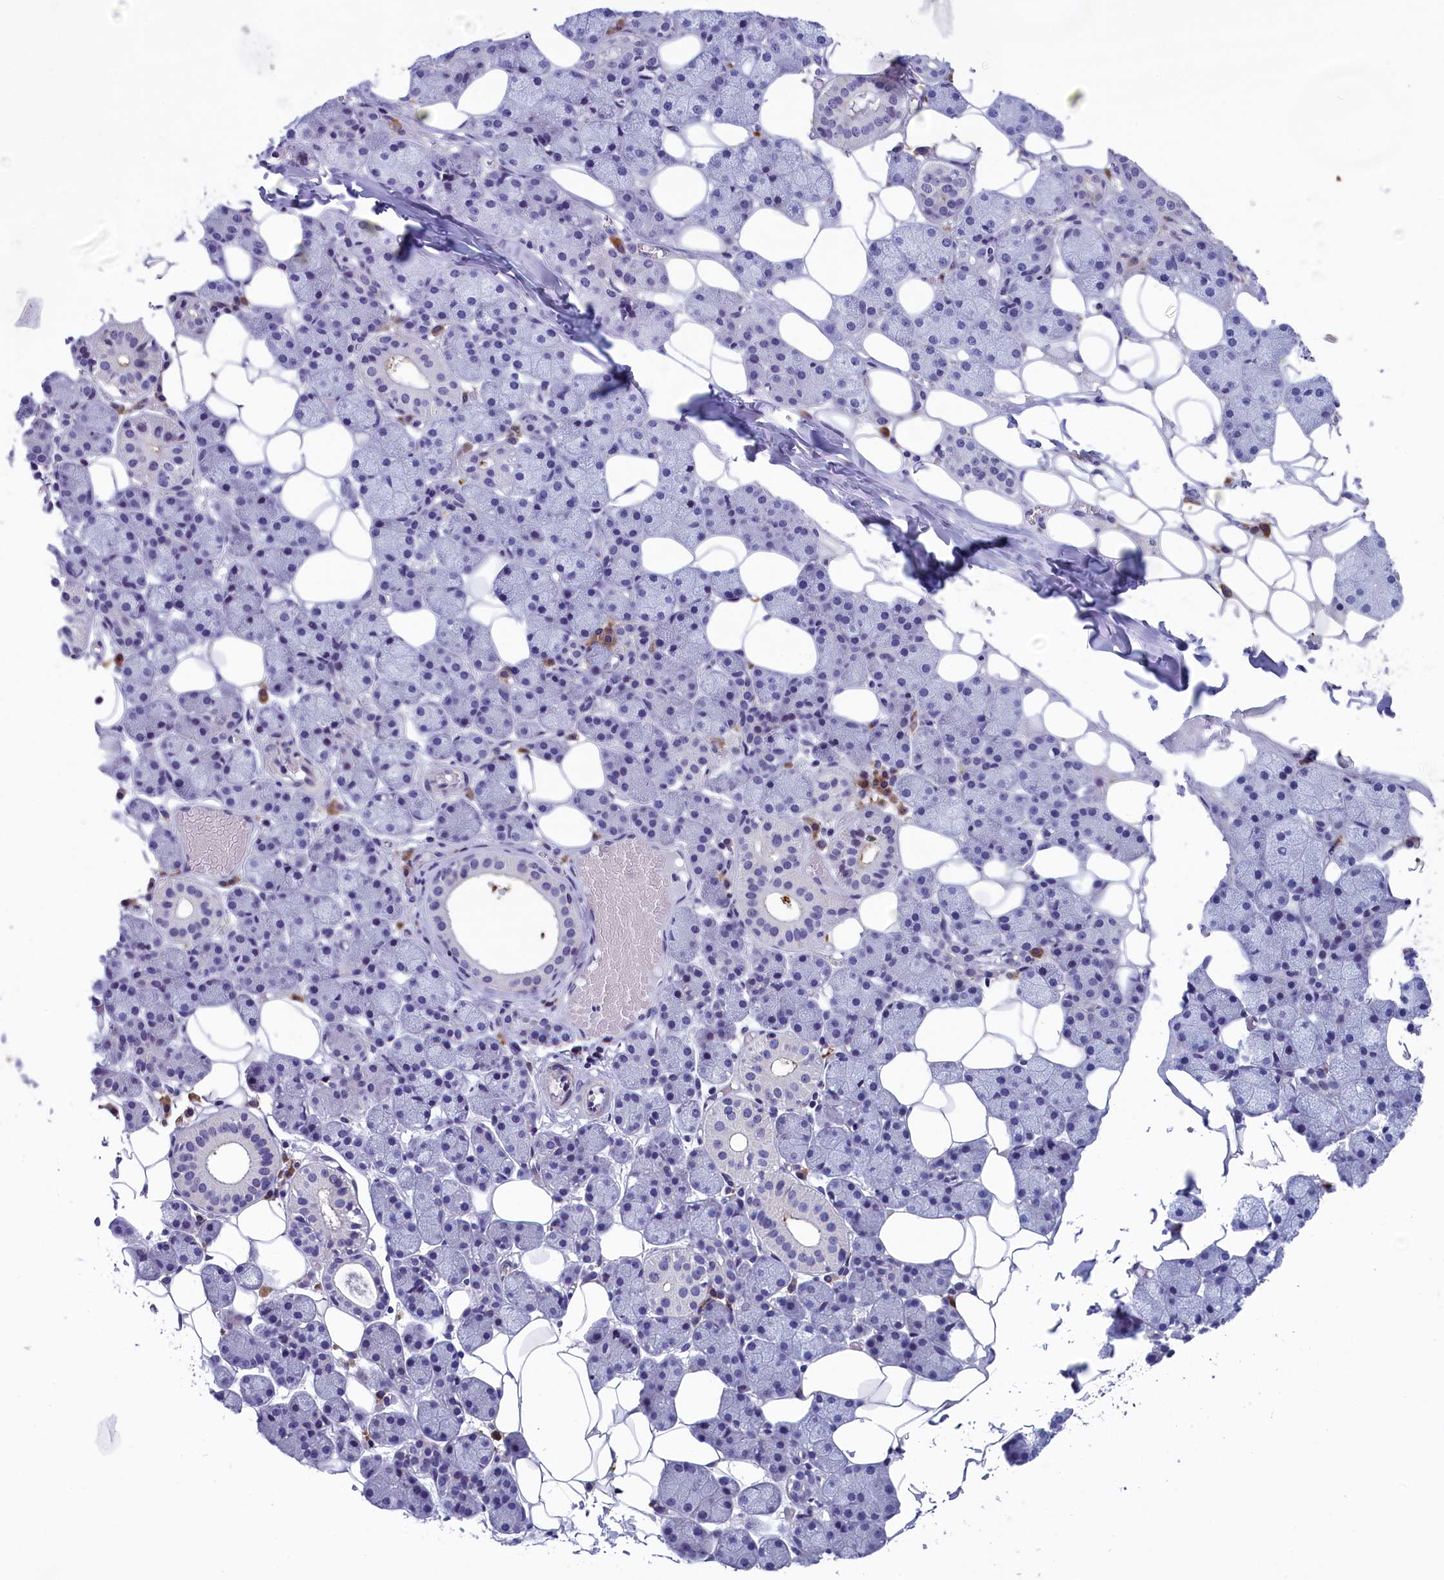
{"staining": {"intensity": "negative", "quantity": "none", "location": "none"}, "tissue": "salivary gland", "cell_type": "Glandular cells", "image_type": "normal", "snomed": [{"axis": "morphology", "description": "Normal tissue, NOS"}, {"axis": "topography", "description": "Salivary gland"}], "caption": "Immunohistochemistry (IHC) photomicrograph of unremarkable salivary gland: human salivary gland stained with DAB demonstrates no significant protein staining in glandular cells.", "gene": "CNEP1R1", "patient": {"sex": "female", "age": 33}}